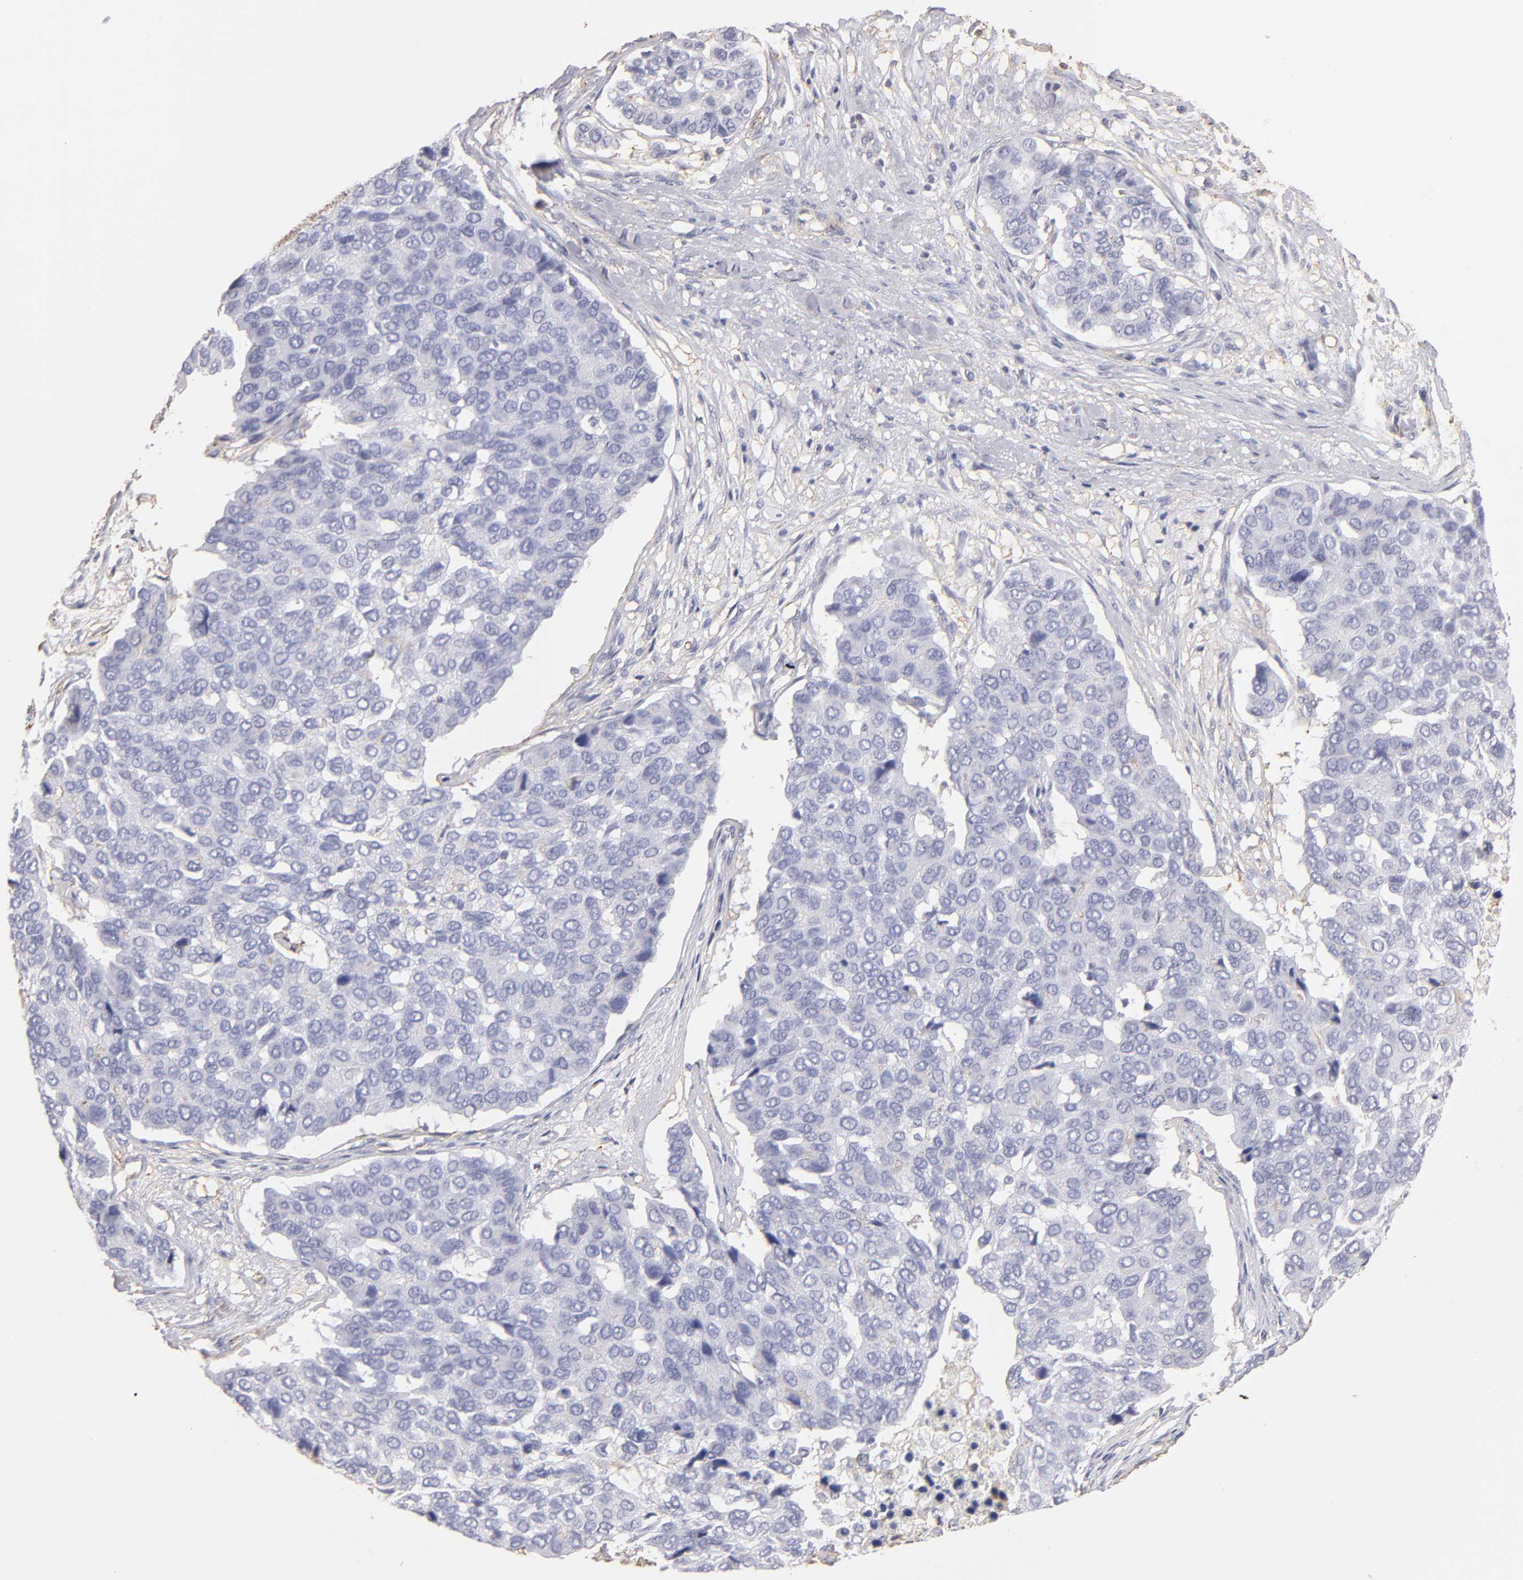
{"staining": {"intensity": "negative", "quantity": "none", "location": "none"}, "tissue": "pancreatic cancer", "cell_type": "Tumor cells", "image_type": "cancer", "snomed": [{"axis": "morphology", "description": "Adenocarcinoma, NOS"}, {"axis": "topography", "description": "Pancreas"}], "caption": "This micrograph is of pancreatic adenocarcinoma stained with immunohistochemistry (IHC) to label a protein in brown with the nuclei are counter-stained blue. There is no positivity in tumor cells.", "gene": "ABCB1", "patient": {"sex": "male", "age": 50}}